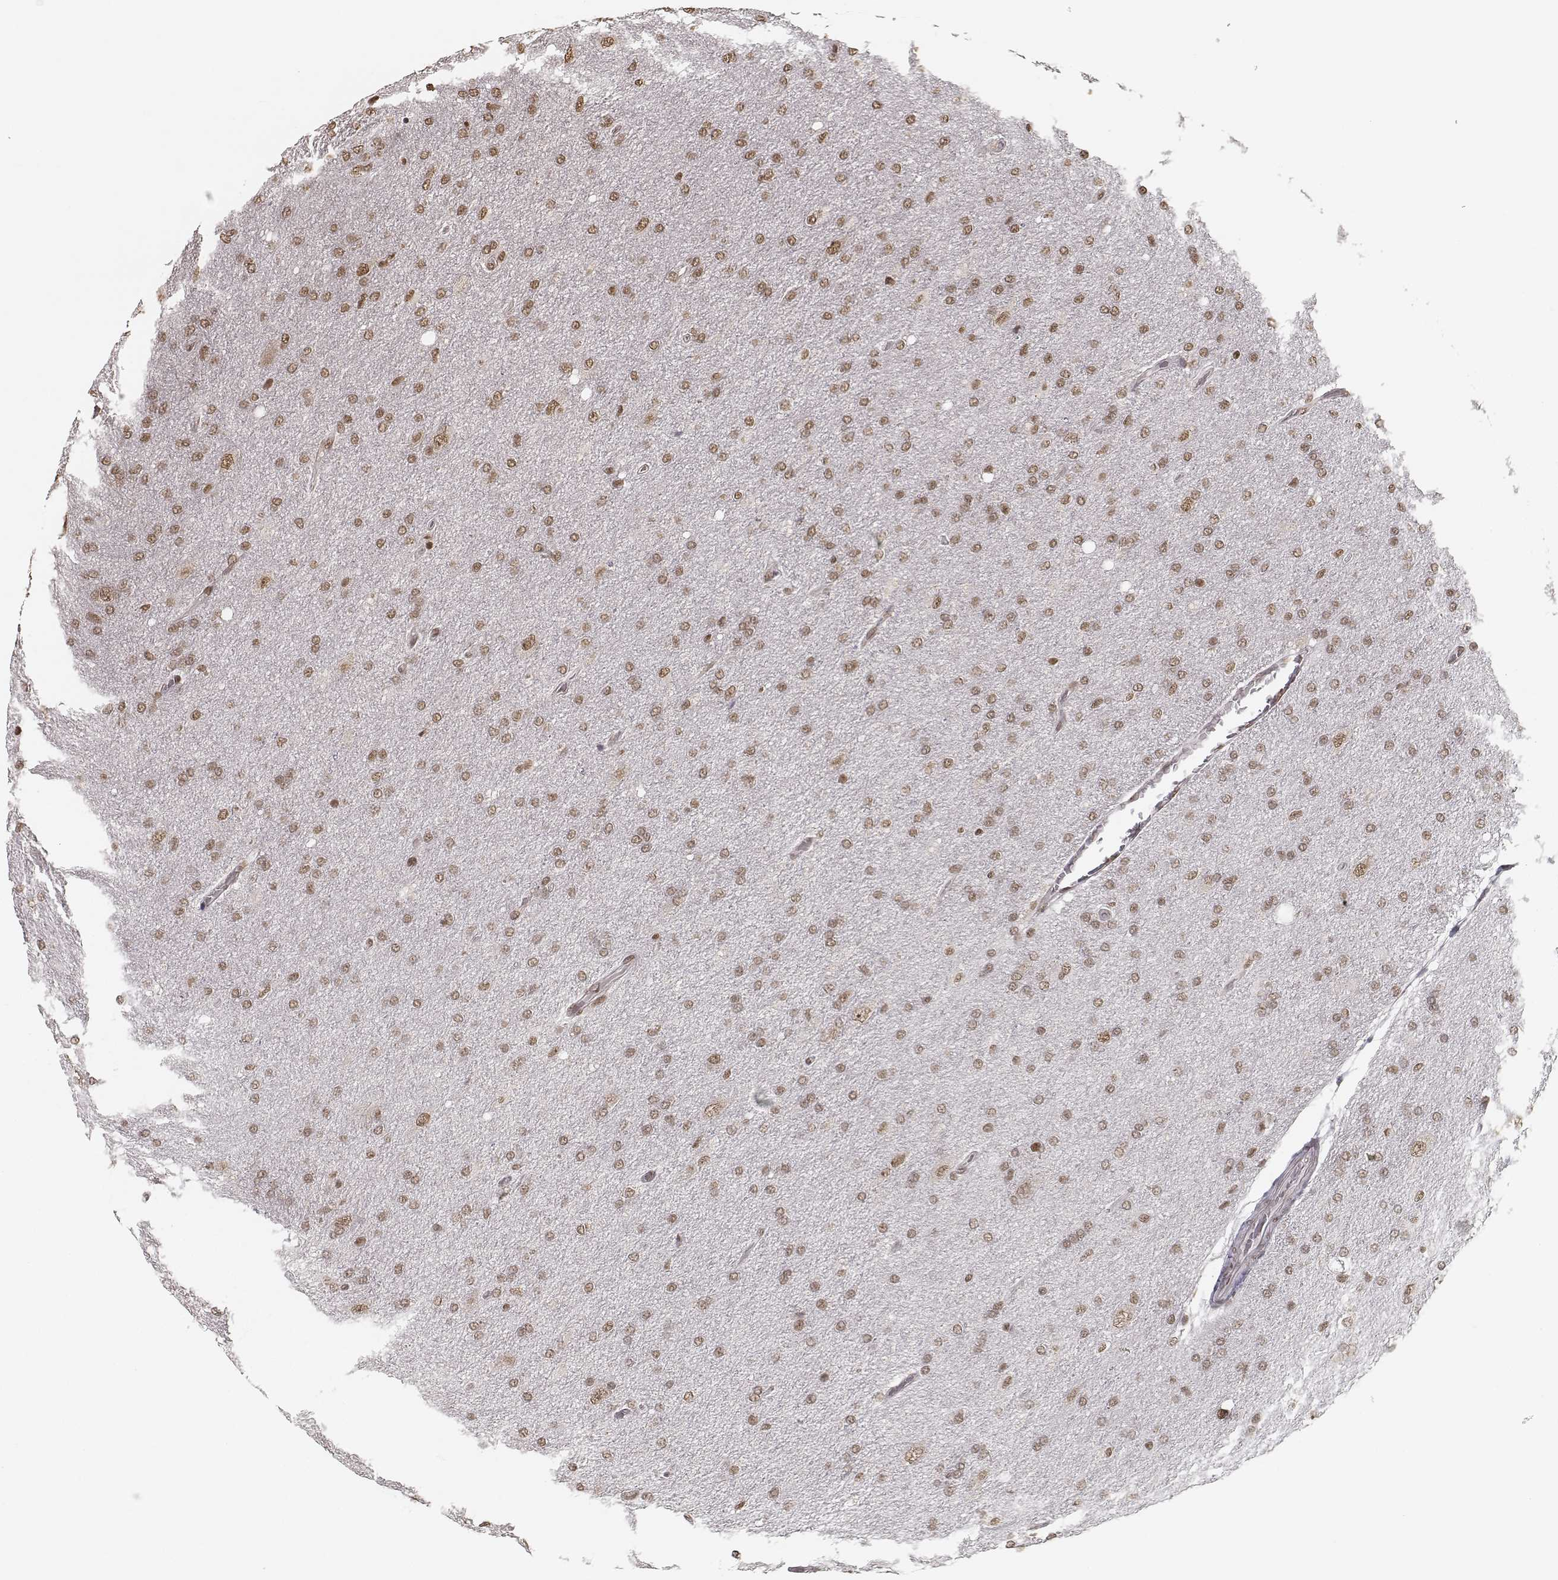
{"staining": {"intensity": "moderate", "quantity": ">75%", "location": "nuclear"}, "tissue": "glioma", "cell_type": "Tumor cells", "image_type": "cancer", "snomed": [{"axis": "morphology", "description": "Glioma, malignant, High grade"}, {"axis": "topography", "description": "Cerebral cortex"}], "caption": "Malignant glioma (high-grade) tissue exhibits moderate nuclear staining in approximately >75% of tumor cells, visualized by immunohistochemistry. (DAB (3,3'-diaminobenzidine) IHC with brightfield microscopy, high magnification).", "gene": "HMGA2", "patient": {"sex": "male", "age": 70}}